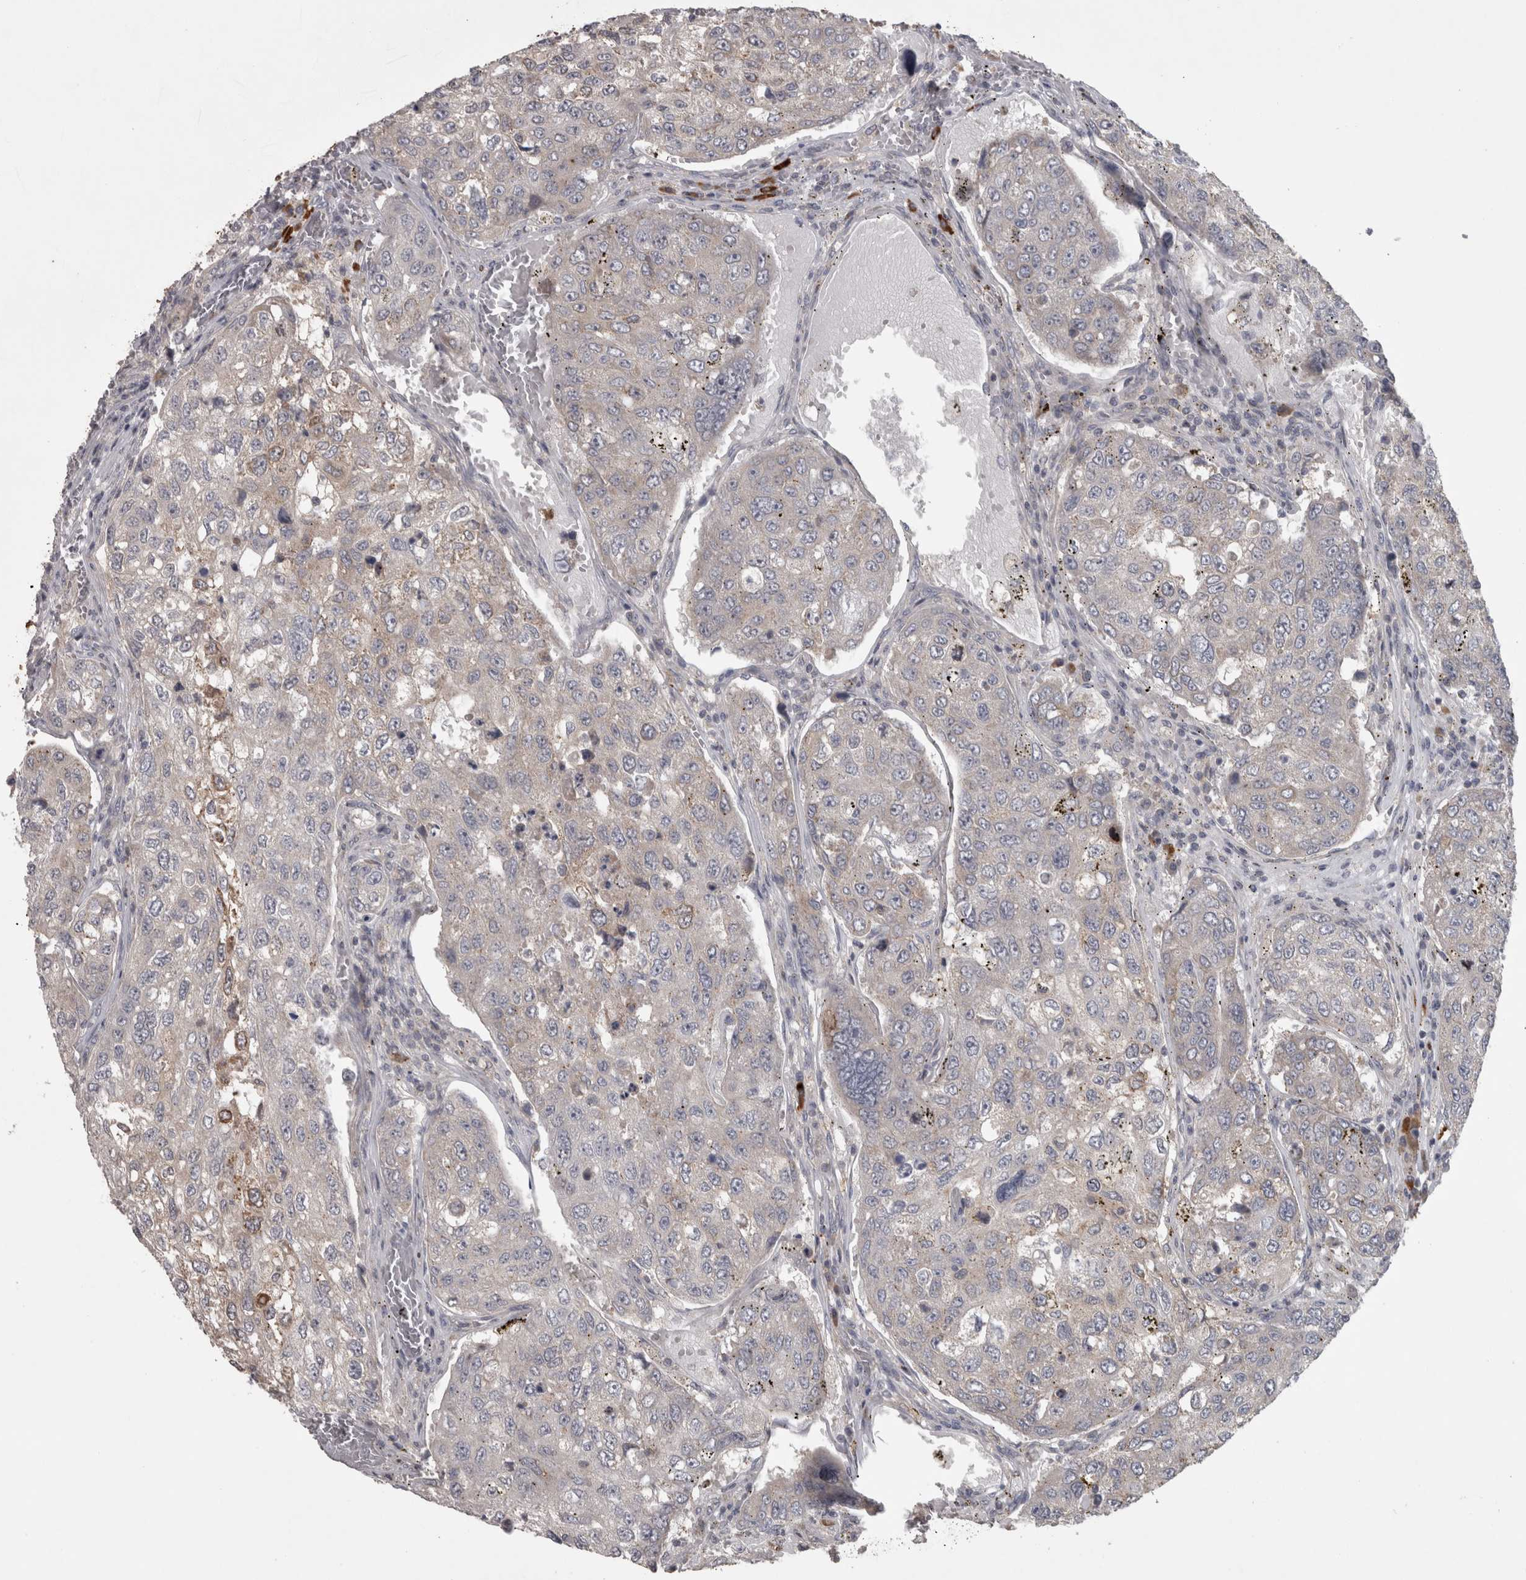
{"staining": {"intensity": "weak", "quantity": "25%-75%", "location": "cytoplasmic/membranous"}, "tissue": "urothelial cancer", "cell_type": "Tumor cells", "image_type": "cancer", "snomed": [{"axis": "morphology", "description": "Urothelial carcinoma, High grade"}, {"axis": "topography", "description": "Lymph node"}, {"axis": "topography", "description": "Urinary bladder"}], "caption": "Protein analysis of urothelial carcinoma (high-grade) tissue shows weak cytoplasmic/membranous staining in approximately 25%-75% of tumor cells. Nuclei are stained in blue.", "gene": "SLCO5A1", "patient": {"sex": "male", "age": 51}}